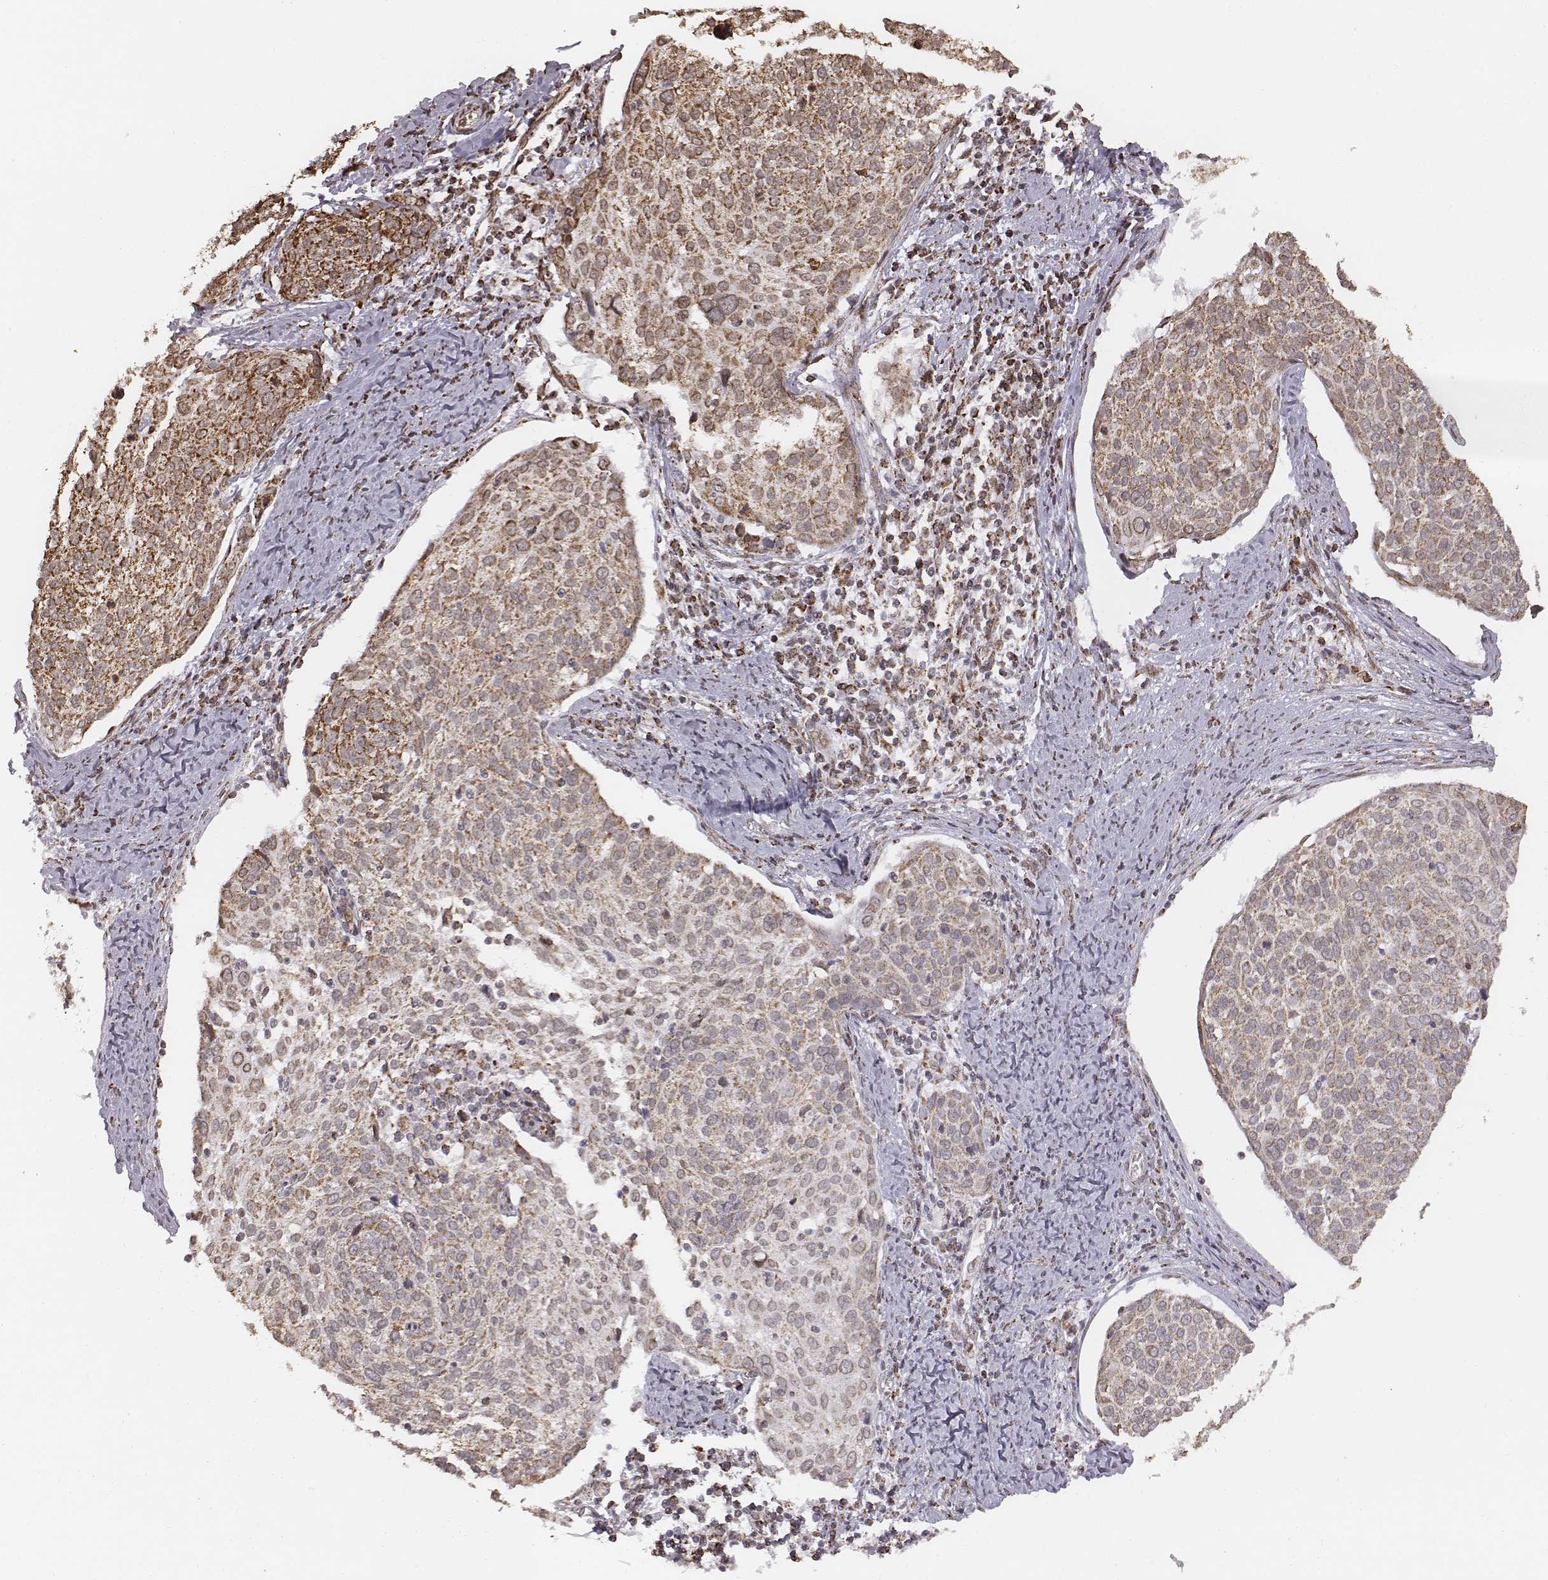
{"staining": {"intensity": "moderate", "quantity": "25%-75%", "location": "cytoplasmic/membranous"}, "tissue": "cervical cancer", "cell_type": "Tumor cells", "image_type": "cancer", "snomed": [{"axis": "morphology", "description": "Squamous cell carcinoma, NOS"}, {"axis": "topography", "description": "Cervix"}], "caption": "Protein analysis of cervical cancer tissue exhibits moderate cytoplasmic/membranous positivity in approximately 25%-75% of tumor cells.", "gene": "ACOT2", "patient": {"sex": "female", "age": 39}}